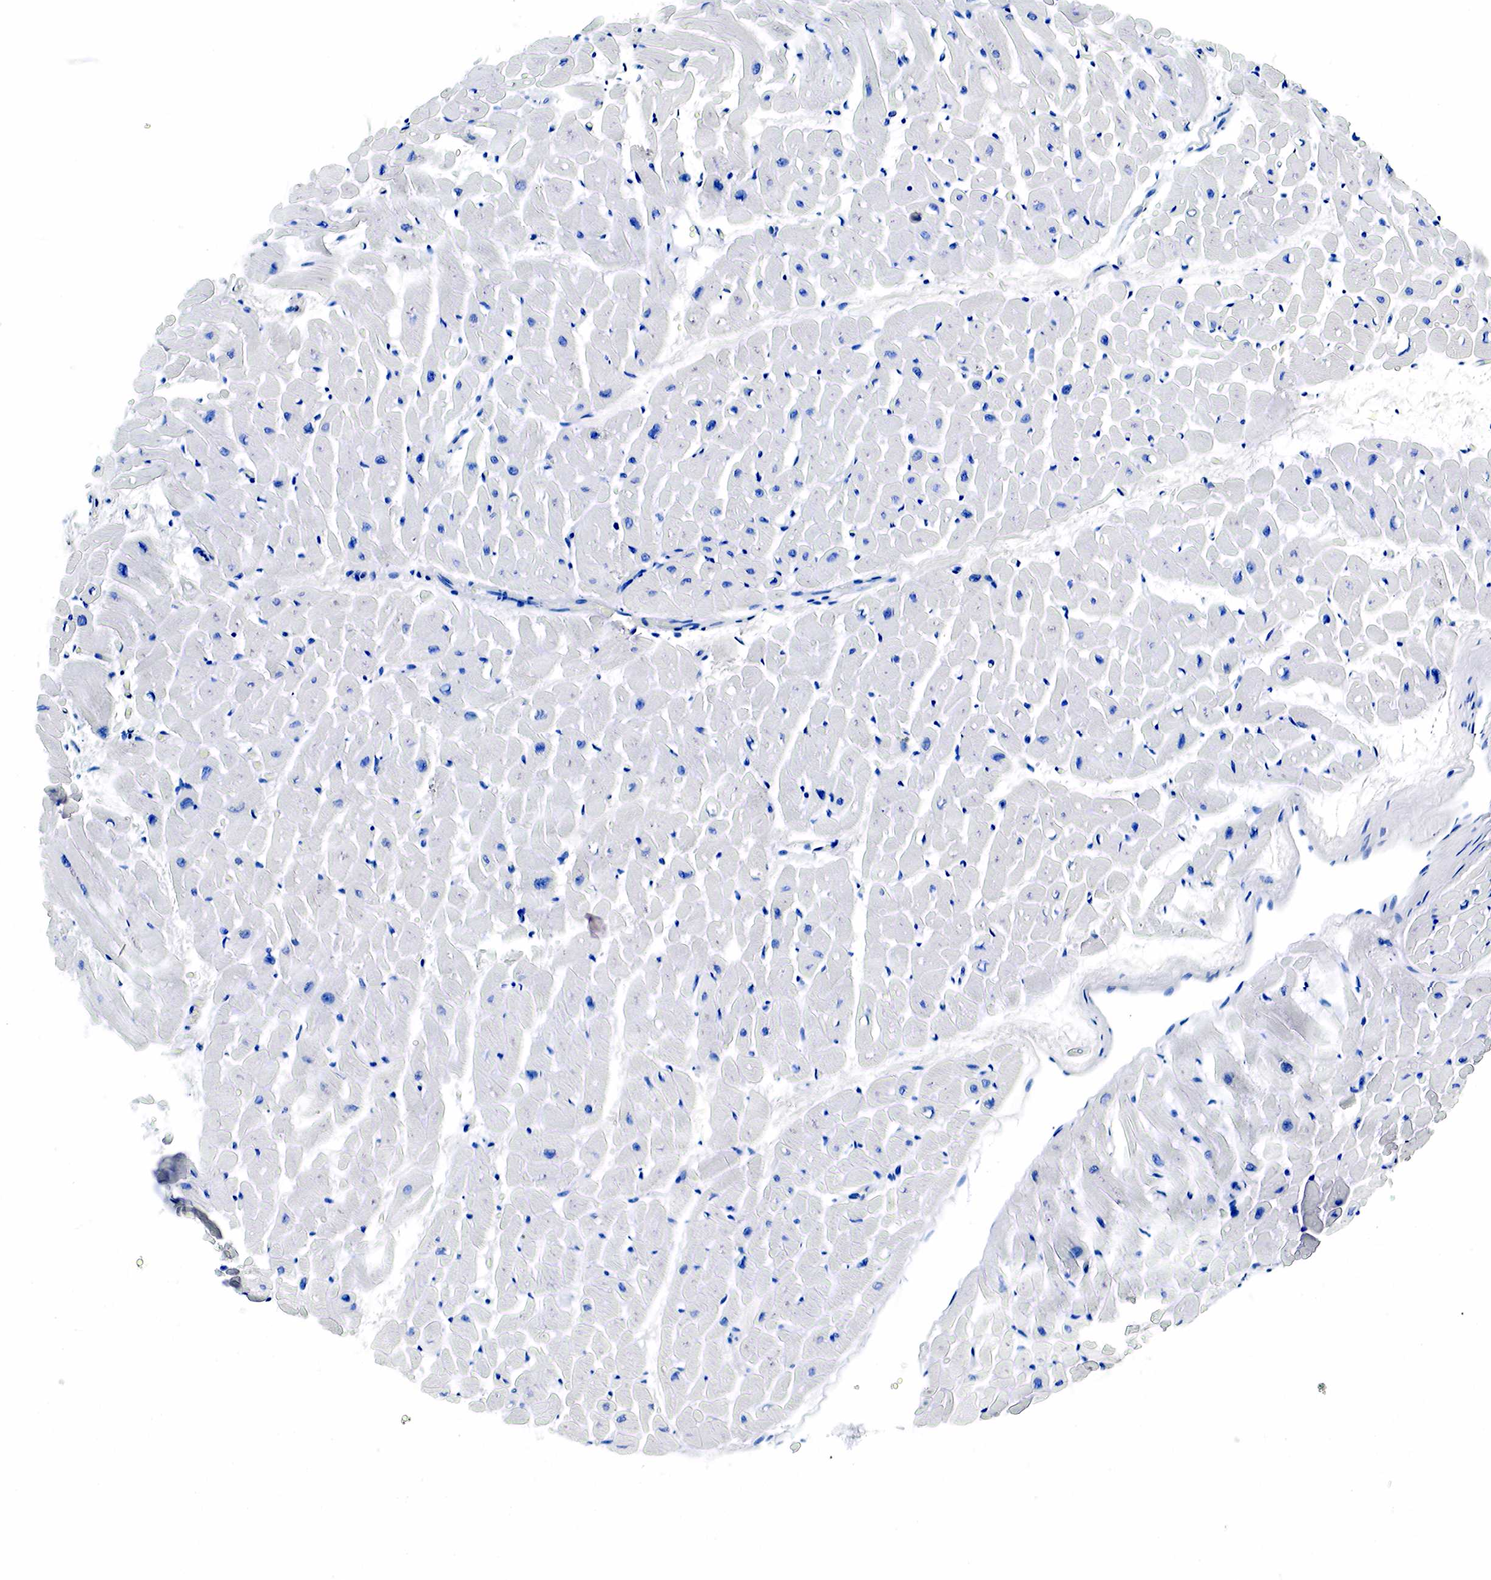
{"staining": {"intensity": "negative", "quantity": "none", "location": "none"}, "tissue": "heart muscle", "cell_type": "Cardiomyocytes", "image_type": "normal", "snomed": [{"axis": "morphology", "description": "Normal tissue, NOS"}, {"axis": "topography", "description": "Heart"}], "caption": "DAB immunohistochemical staining of normal heart muscle displays no significant positivity in cardiomyocytes. (Brightfield microscopy of DAB IHC at high magnification).", "gene": "GAST", "patient": {"sex": "male", "age": 45}}